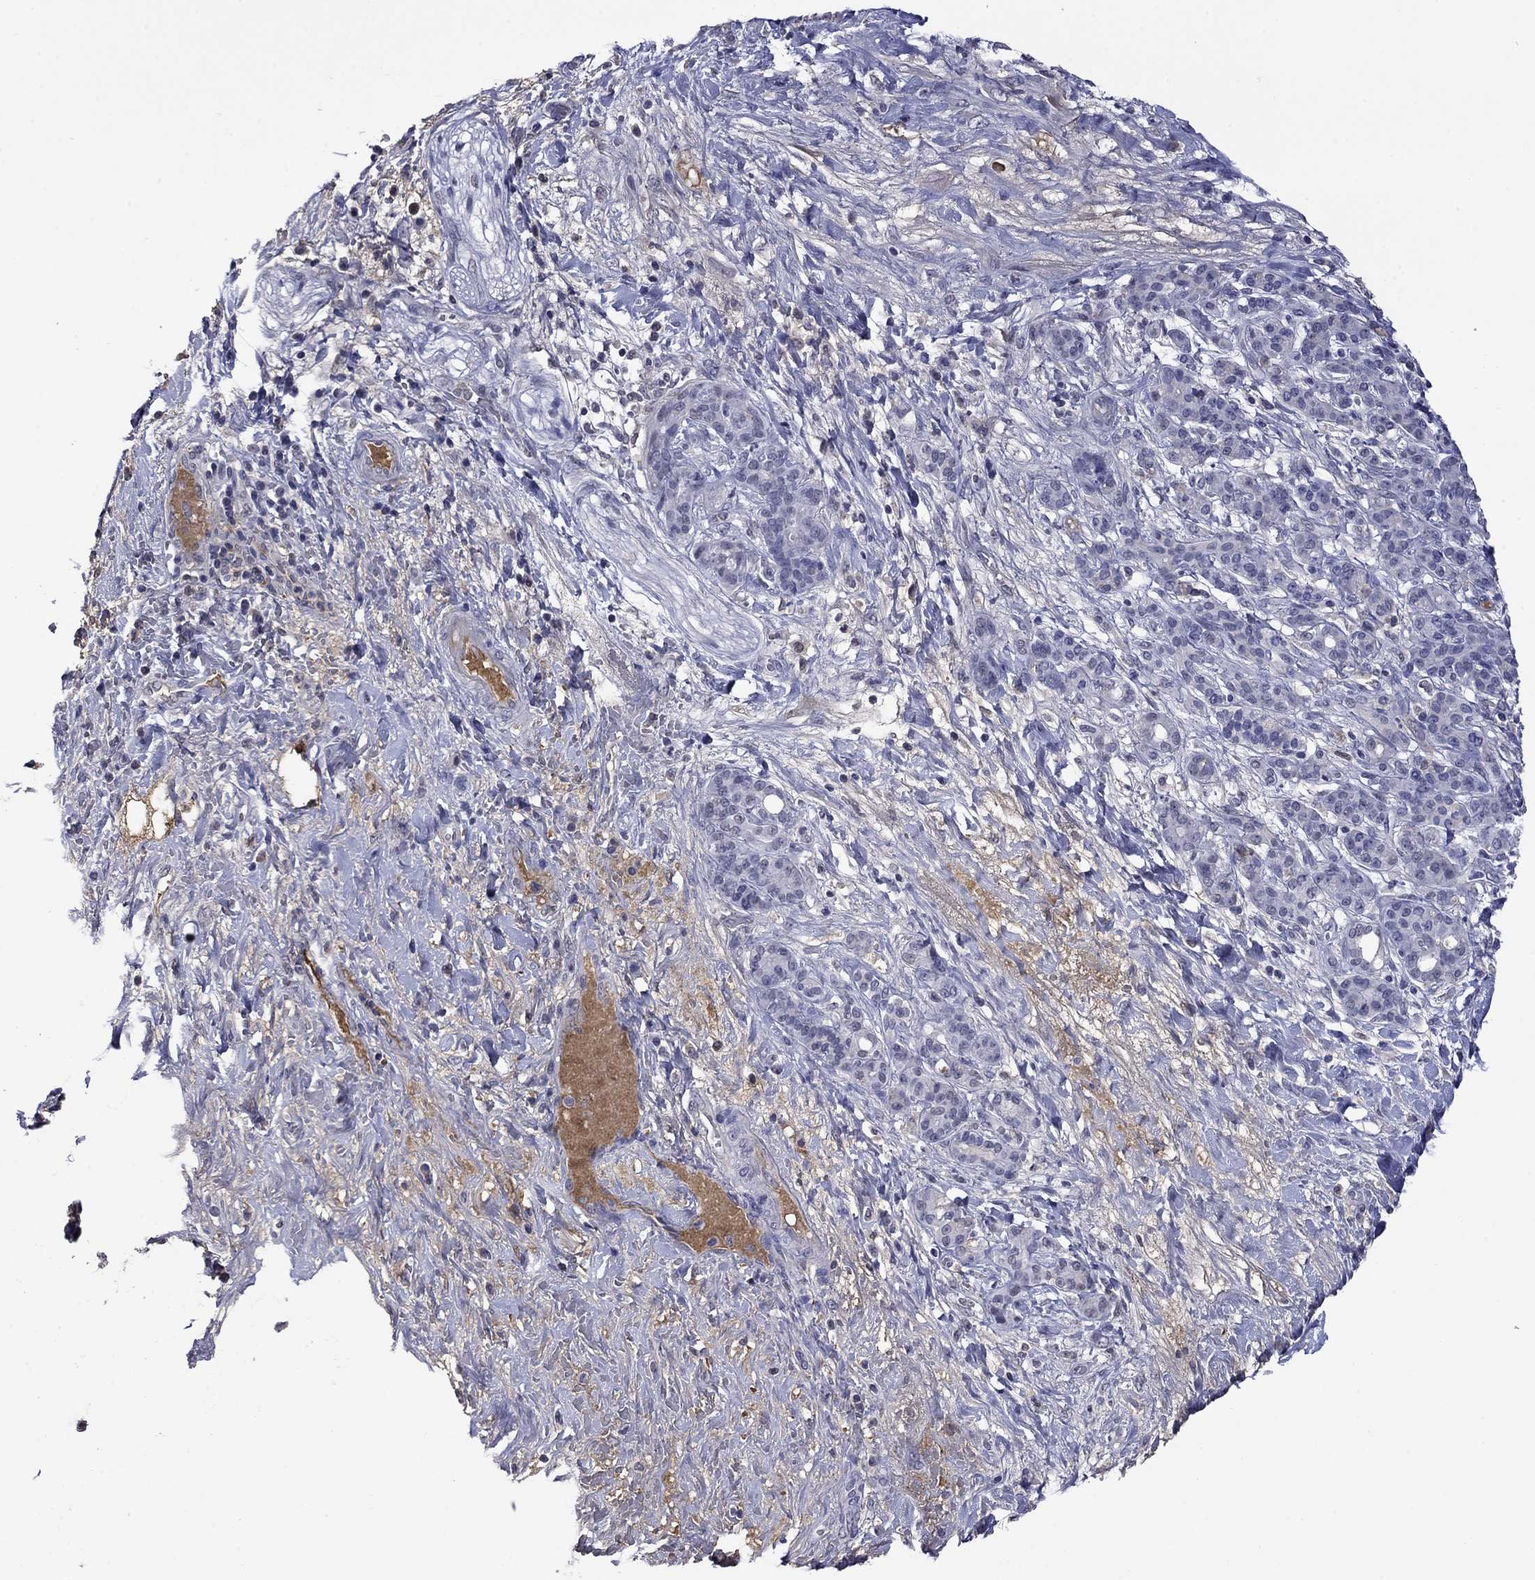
{"staining": {"intensity": "negative", "quantity": "none", "location": "none"}, "tissue": "pancreatic cancer", "cell_type": "Tumor cells", "image_type": "cancer", "snomed": [{"axis": "morphology", "description": "Adenocarcinoma, NOS"}, {"axis": "topography", "description": "Pancreas"}], "caption": "Immunohistochemistry of adenocarcinoma (pancreatic) reveals no expression in tumor cells.", "gene": "APOA2", "patient": {"sex": "male", "age": 44}}